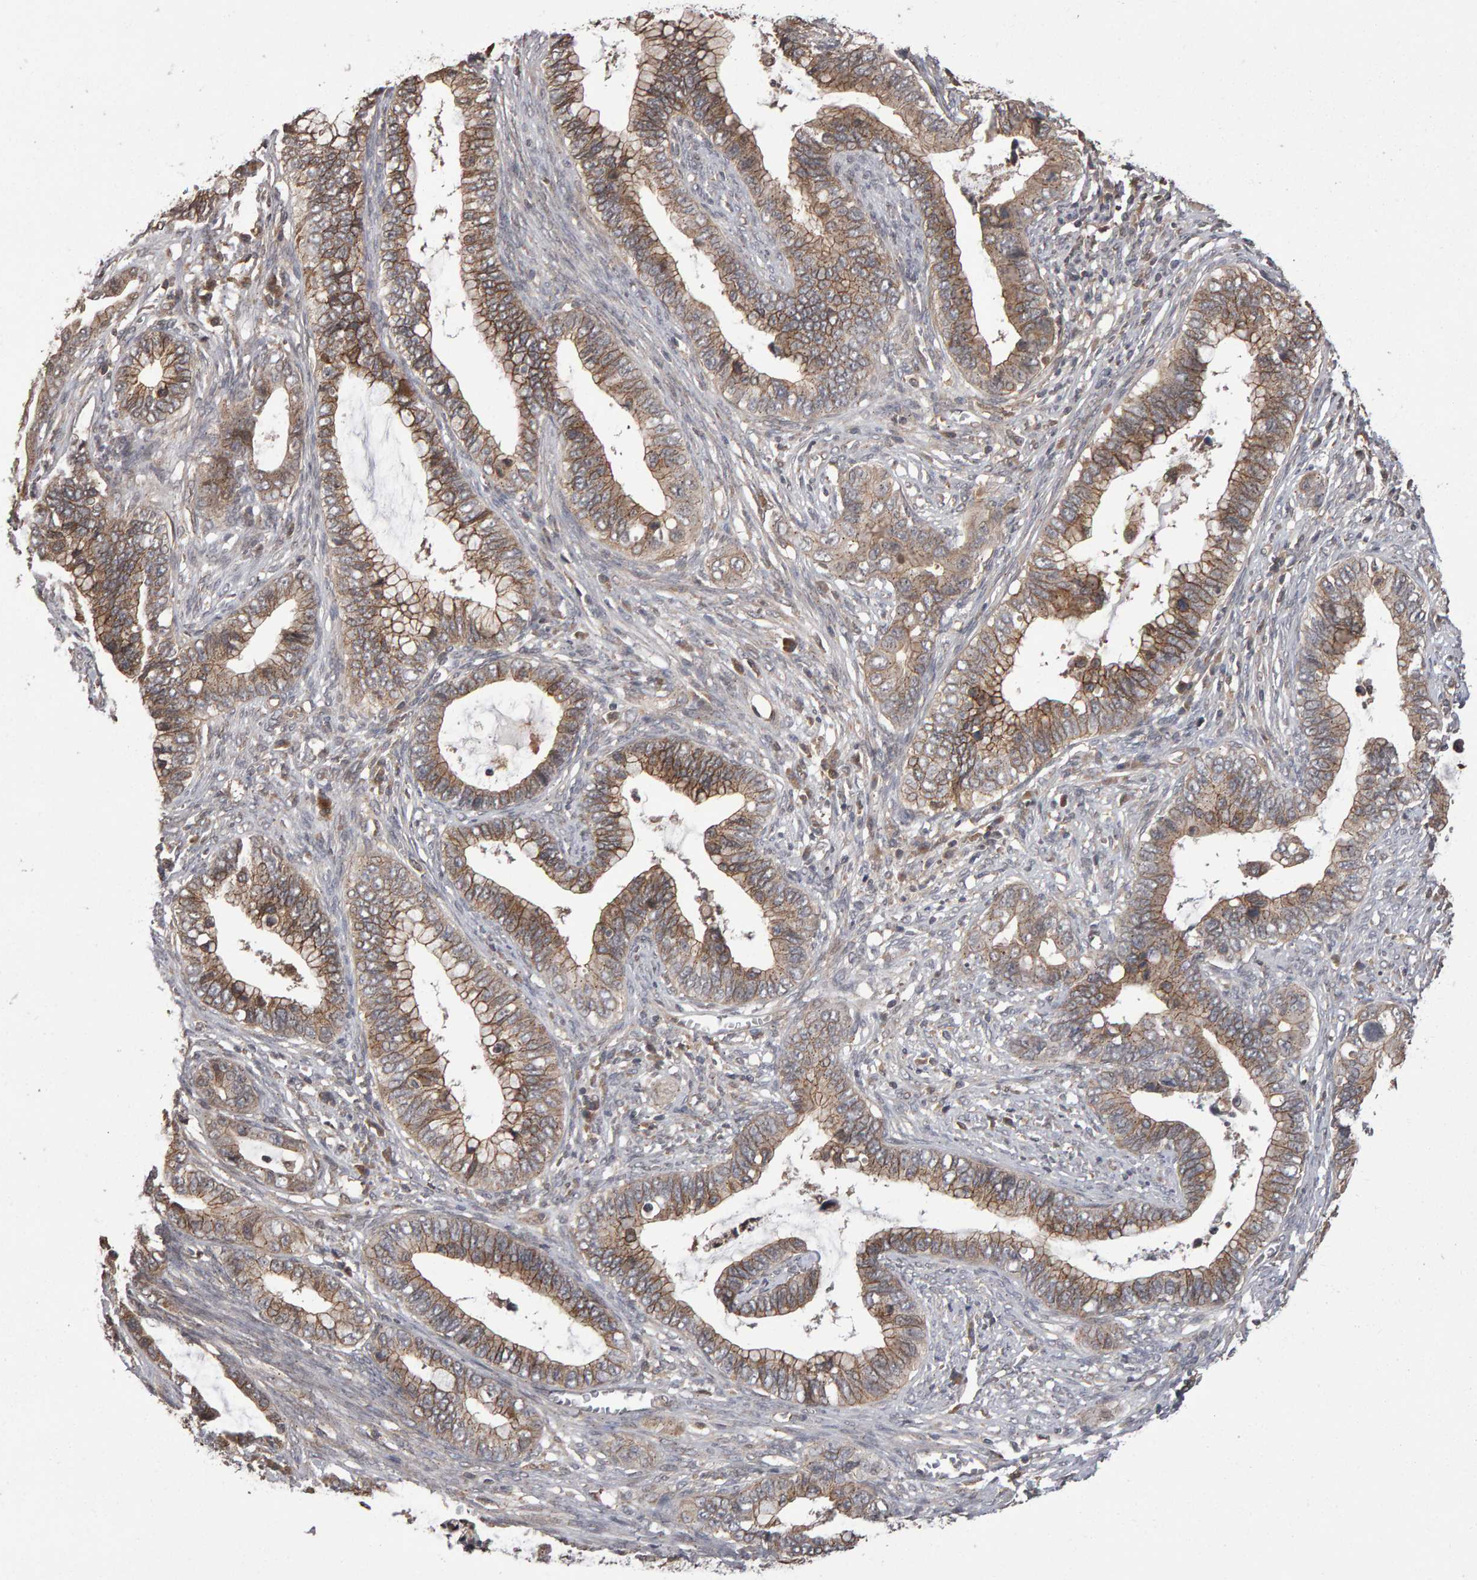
{"staining": {"intensity": "moderate", "quantity": ">75%", "location": "cytoplasmic/membranous"}, "tissue": "cervical cancer", "cell_type": "Tumor cells", "image_type": "cancer", "snomed": [{"axis": "morphology", "description": "Adenocarcinoma, NOS"}, {"axis": "topography", "description": "Cervix"}], "caption": "High-magnification brightfield microscopy of adenocarcinoma (cervical) stained with DAB (3,3'-diaminobenzidine) (brown) and counterstained with hematoxylin (blue). tumor cells exhibit moderate cytoplasmic/membranous positivity is seen in about>75% of cells.", "gene": "SCRIB", "patient": {"sex": "female", "age": 44}}